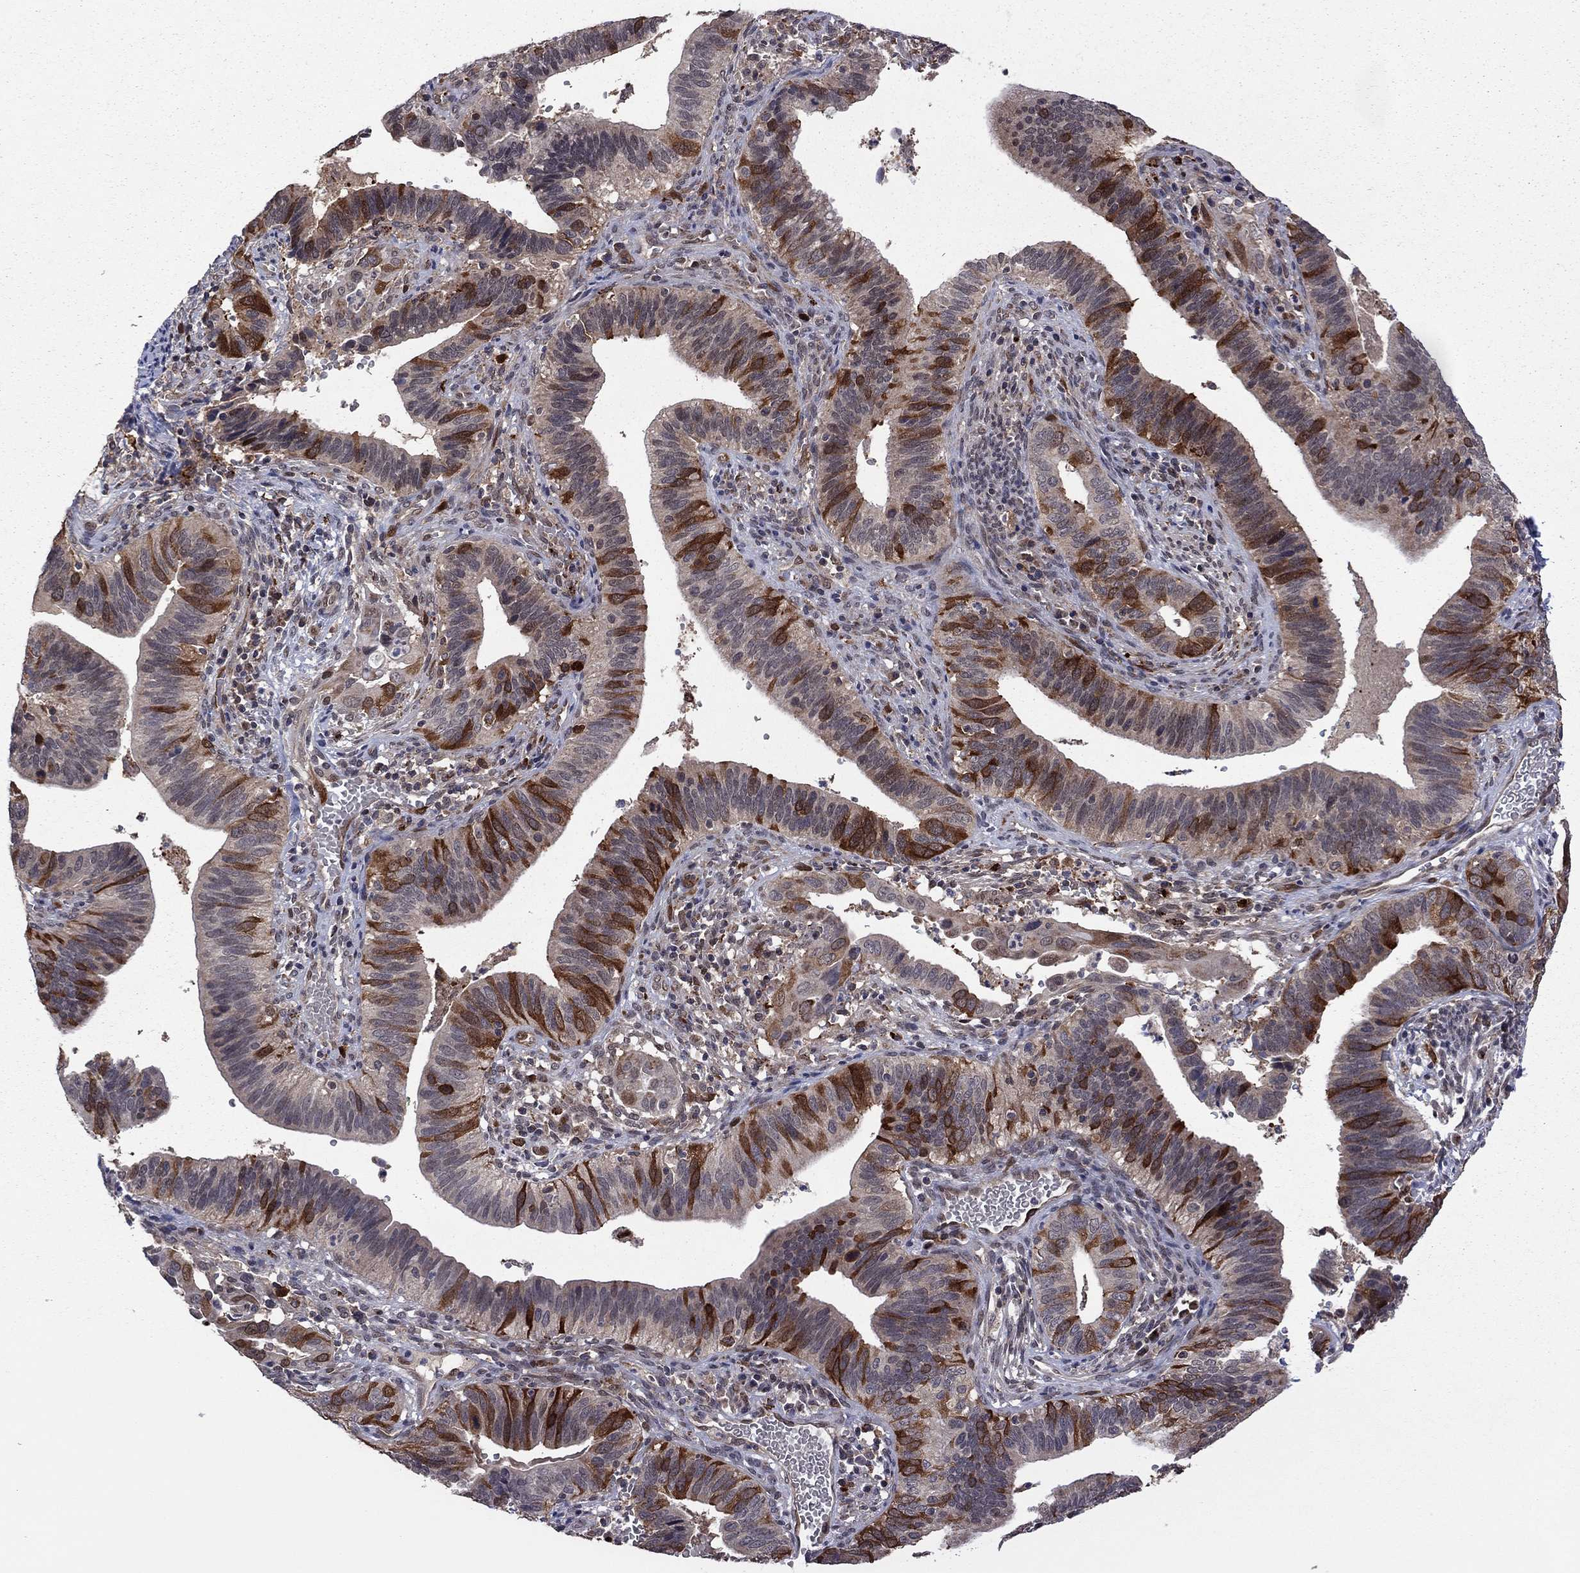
{"staining": {"intensity": "strong", "quantity": "<25%", "location": "cytoplasmic/membranous"}, "tissue": "cervical cancer", "cell_type": "Tumor cells", "image_type": "cancer", "snomed": [{"axis": "morphology", "description": "Adenocarcinoma, NOS"}, {"axis": "topography", "description": "Cervix"}], "caption": "Strong cytoplasmic/membranous protein positivity is identified in approximately <25% of tumor cells in cervical cancer. The staining is performed using DAB brown chromogen to label protein expression. The nuclei are counter-stained blue using hematoxylin.", "gene": "GPAA1", "patient": {"sex": "female", "age": 42}}